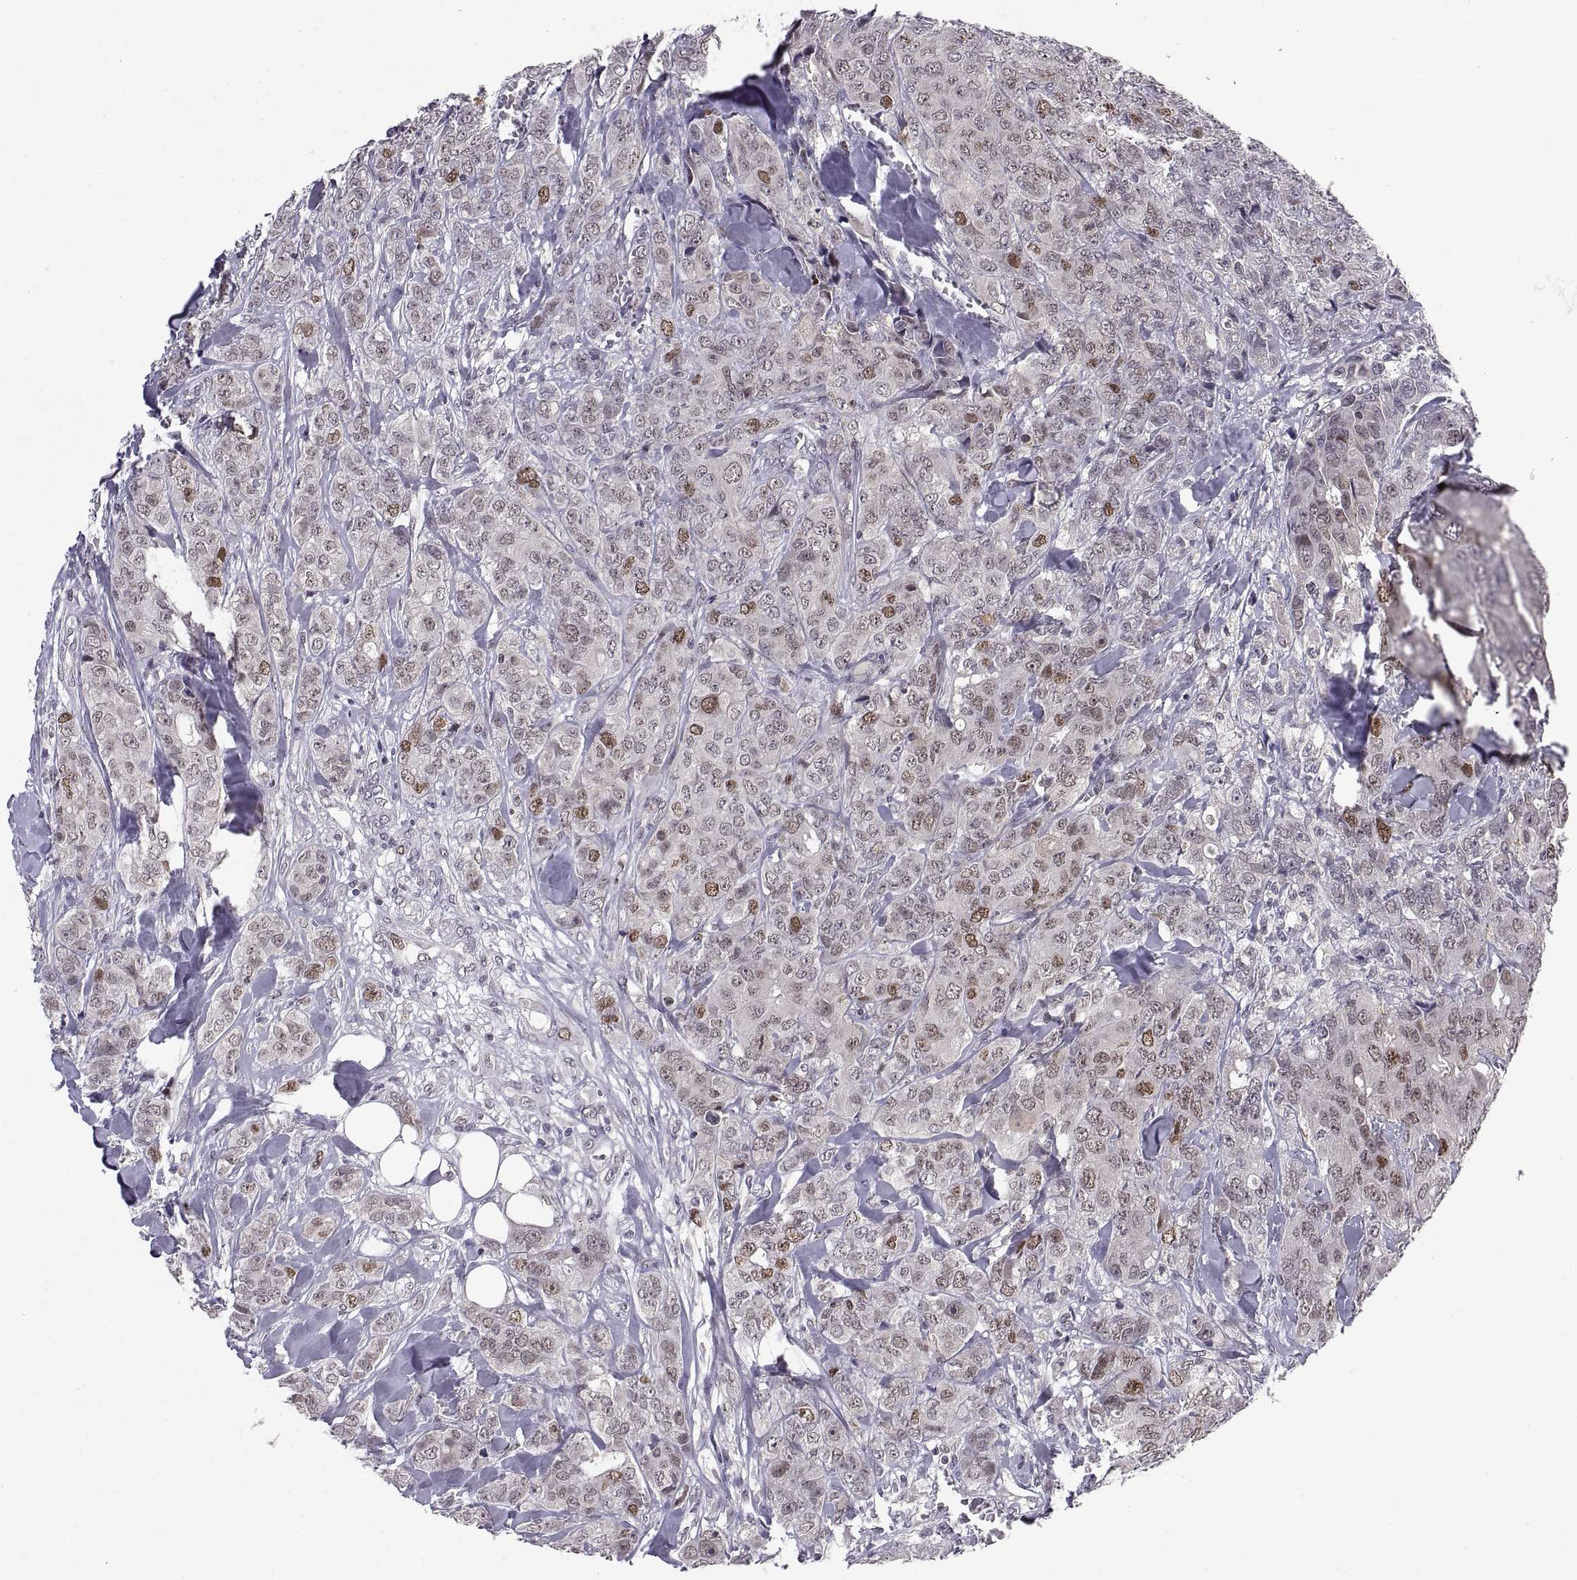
{"staining": {"intensity": "moderate", "quantity": "<25%", "location": "nuclear"}, "tissue": "breast cancer", "cell_type": "Tumor cells", "image_type": "cancer", "snomed": [{"axis": "morphology", "description": "Duct carcinoma"}, {"axis": "topography", "description": "Breast"}], "caption": "The immunohistochemical stain labels moderate nuclear staining in tumor cells of breast invasive ductal carcinoma tissue. (Stains: DAB (3,3'-diaminobenzidine) in brown, nuclei in blue, Microscopy: brightfield microscopy at high magnification).", "gene": "CHFR", "patient": {"sex": "female", "age": 43}}